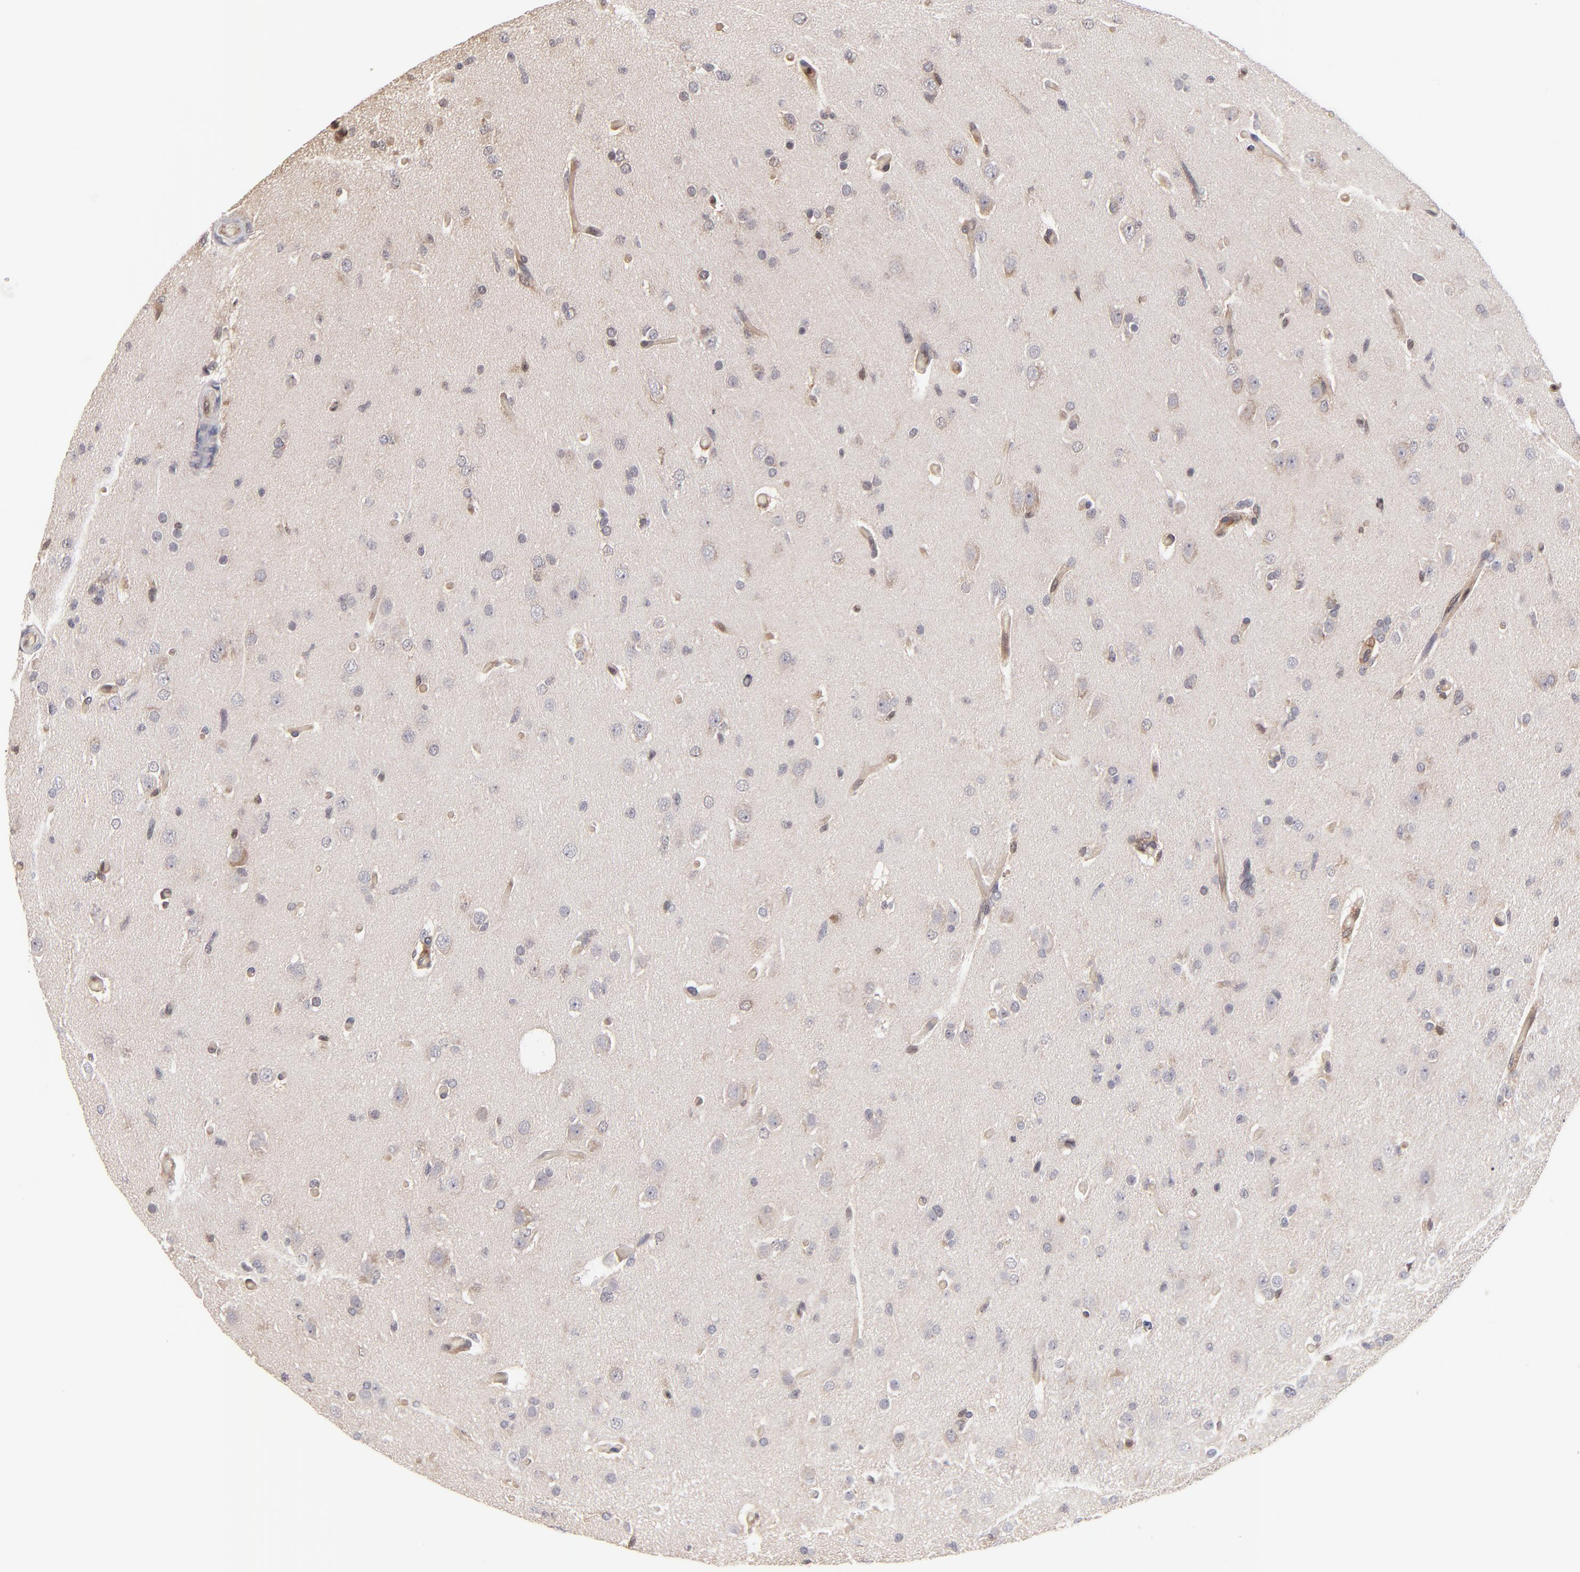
{"staining": {"intensity": "weak", "quantity": "25%-75%", "location": "cytoplasmic/membranous"}, "tissue": "glioma", "cell_type": "Tumor cells", "image_type": "cancer", "snomed": [{"axis": "morphology", "description": "Glioma, malignant, High grade"}, {"axis": "topography", "description": "Brain"}], "caption": "The micrograph displays immunohistochemical staining of malignant high-grade glioma. There is weak cytoplasmic/membranous positivity is appreciated in approximately 25%-75% of tumor cells. (Brightfield microscopy of DAB IHC at high magnification).", "gene": "UBE2L6", "patient": {"sex": "male", "age": 33}}